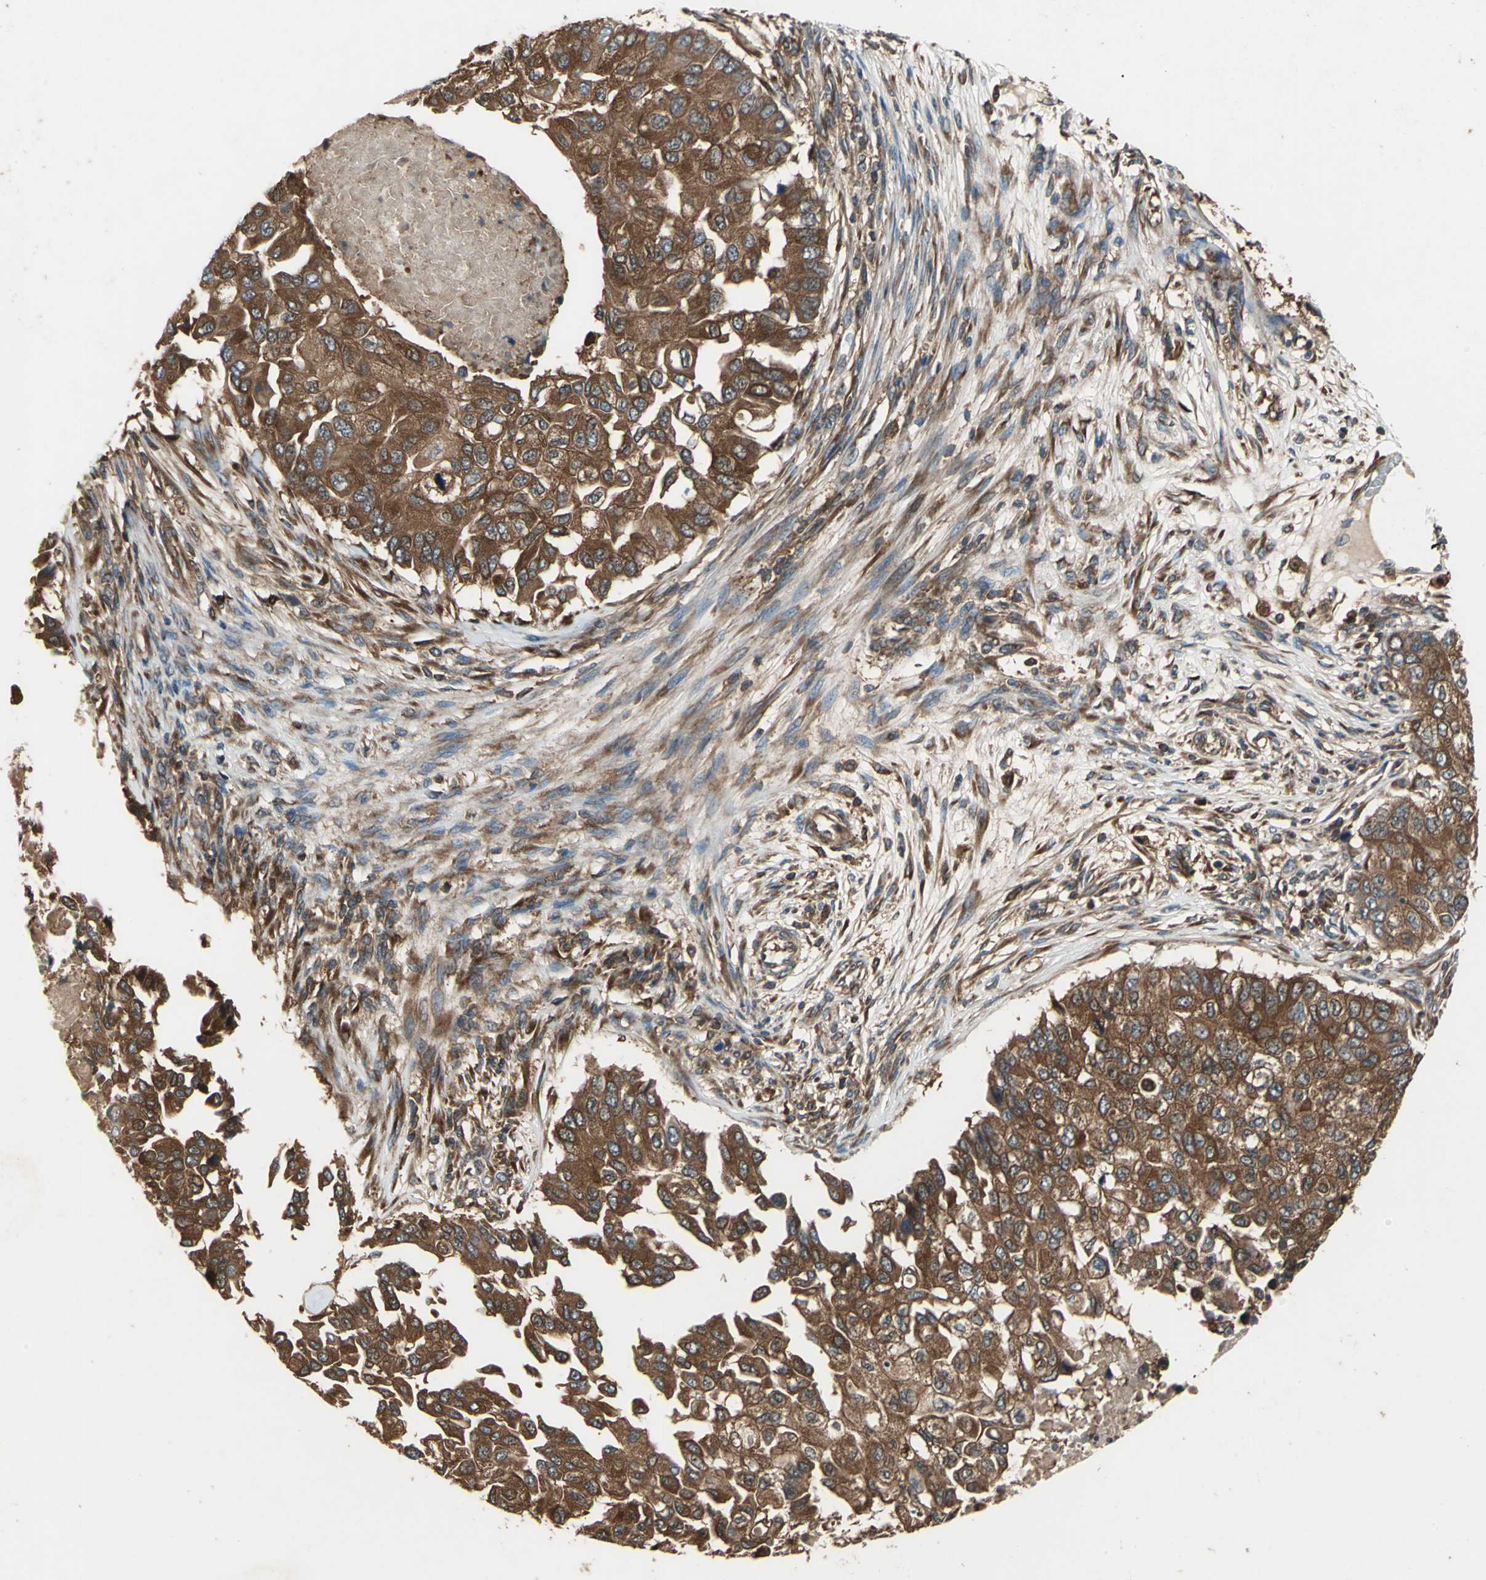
{"staining": {"intensity": "strong", "quantity": ">75%", "location": "cytoplasmic/membranous"}, "tissue": "breast cancer", "cell_type": "Tumor cells", "image_type": "cancer", "snomed": [{"axis": "morphology", "description": "Normal tissue, NOS"}, {"axis": "morphology", "description": "Duct carcinoma"}, {"axis": "topography", "description": "Breast"}], "caption": "Tumor cells reveal high levels of strong cytoplasmic/membranous expression in approximately >75% of cells in intraductal carcinoma (breast).", "gene": "CAPN1", "patient": {"sex": "female", "age": 49}}